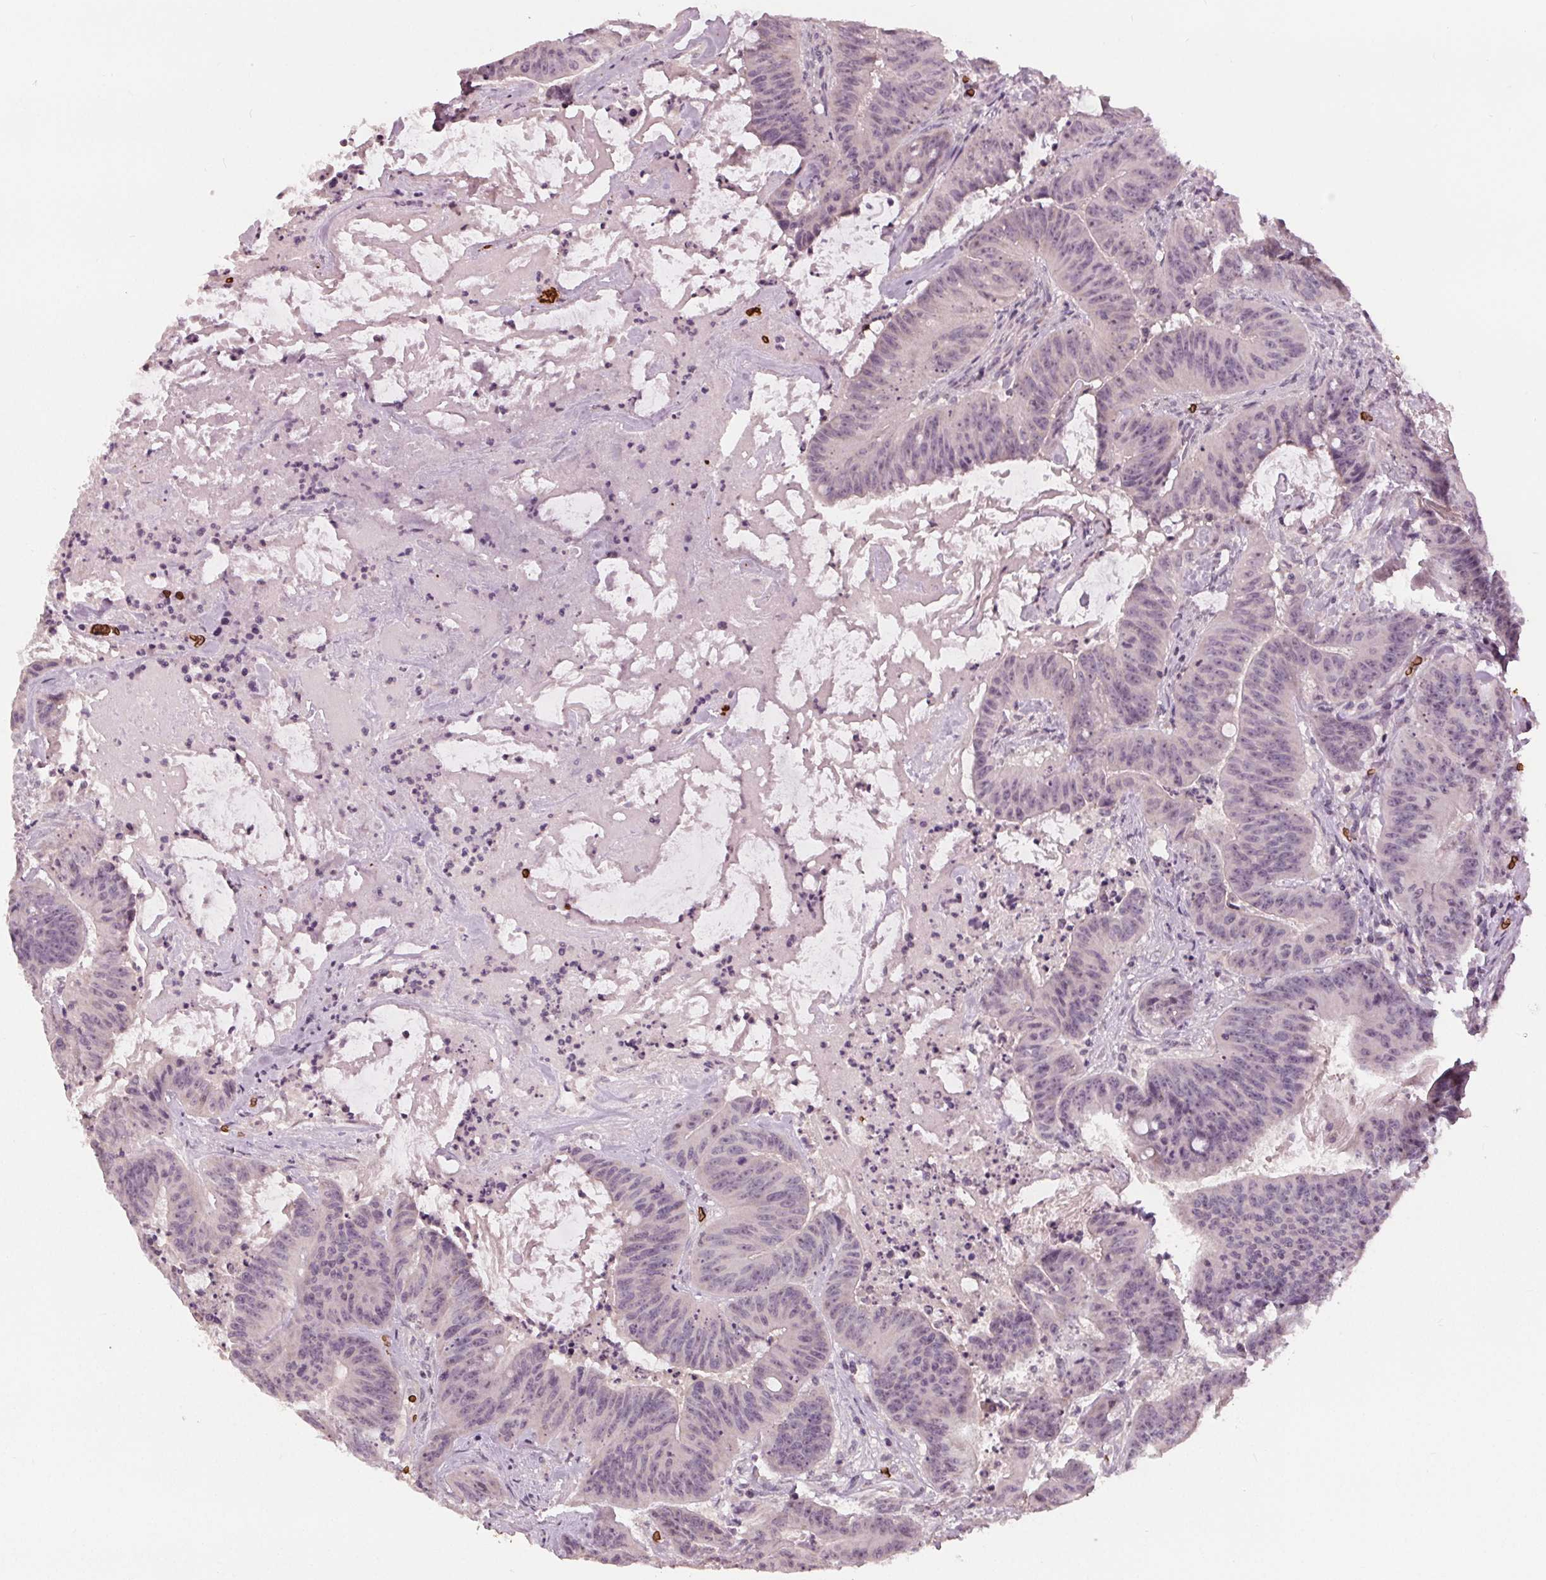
{"staining": {"intensity": "weak", "quantity": ">75%", "location": "nuclear"}, "tissue": "colorectal cancer", "cell_type": "Tumor cells", "image_type": "cancer", "snomed": [{"axis": "morphology", "description": "Adenocarcinoma, NOS"}, {"axis": "topography", "description": "Colon"}], "caption": "A low amount of weak nuclear positivity is identified in approximately >75% of tumor cells in colorectal cancer tissue.", "gene": "SLC4A1", "patient": {"sex": "male", "age": 33}}